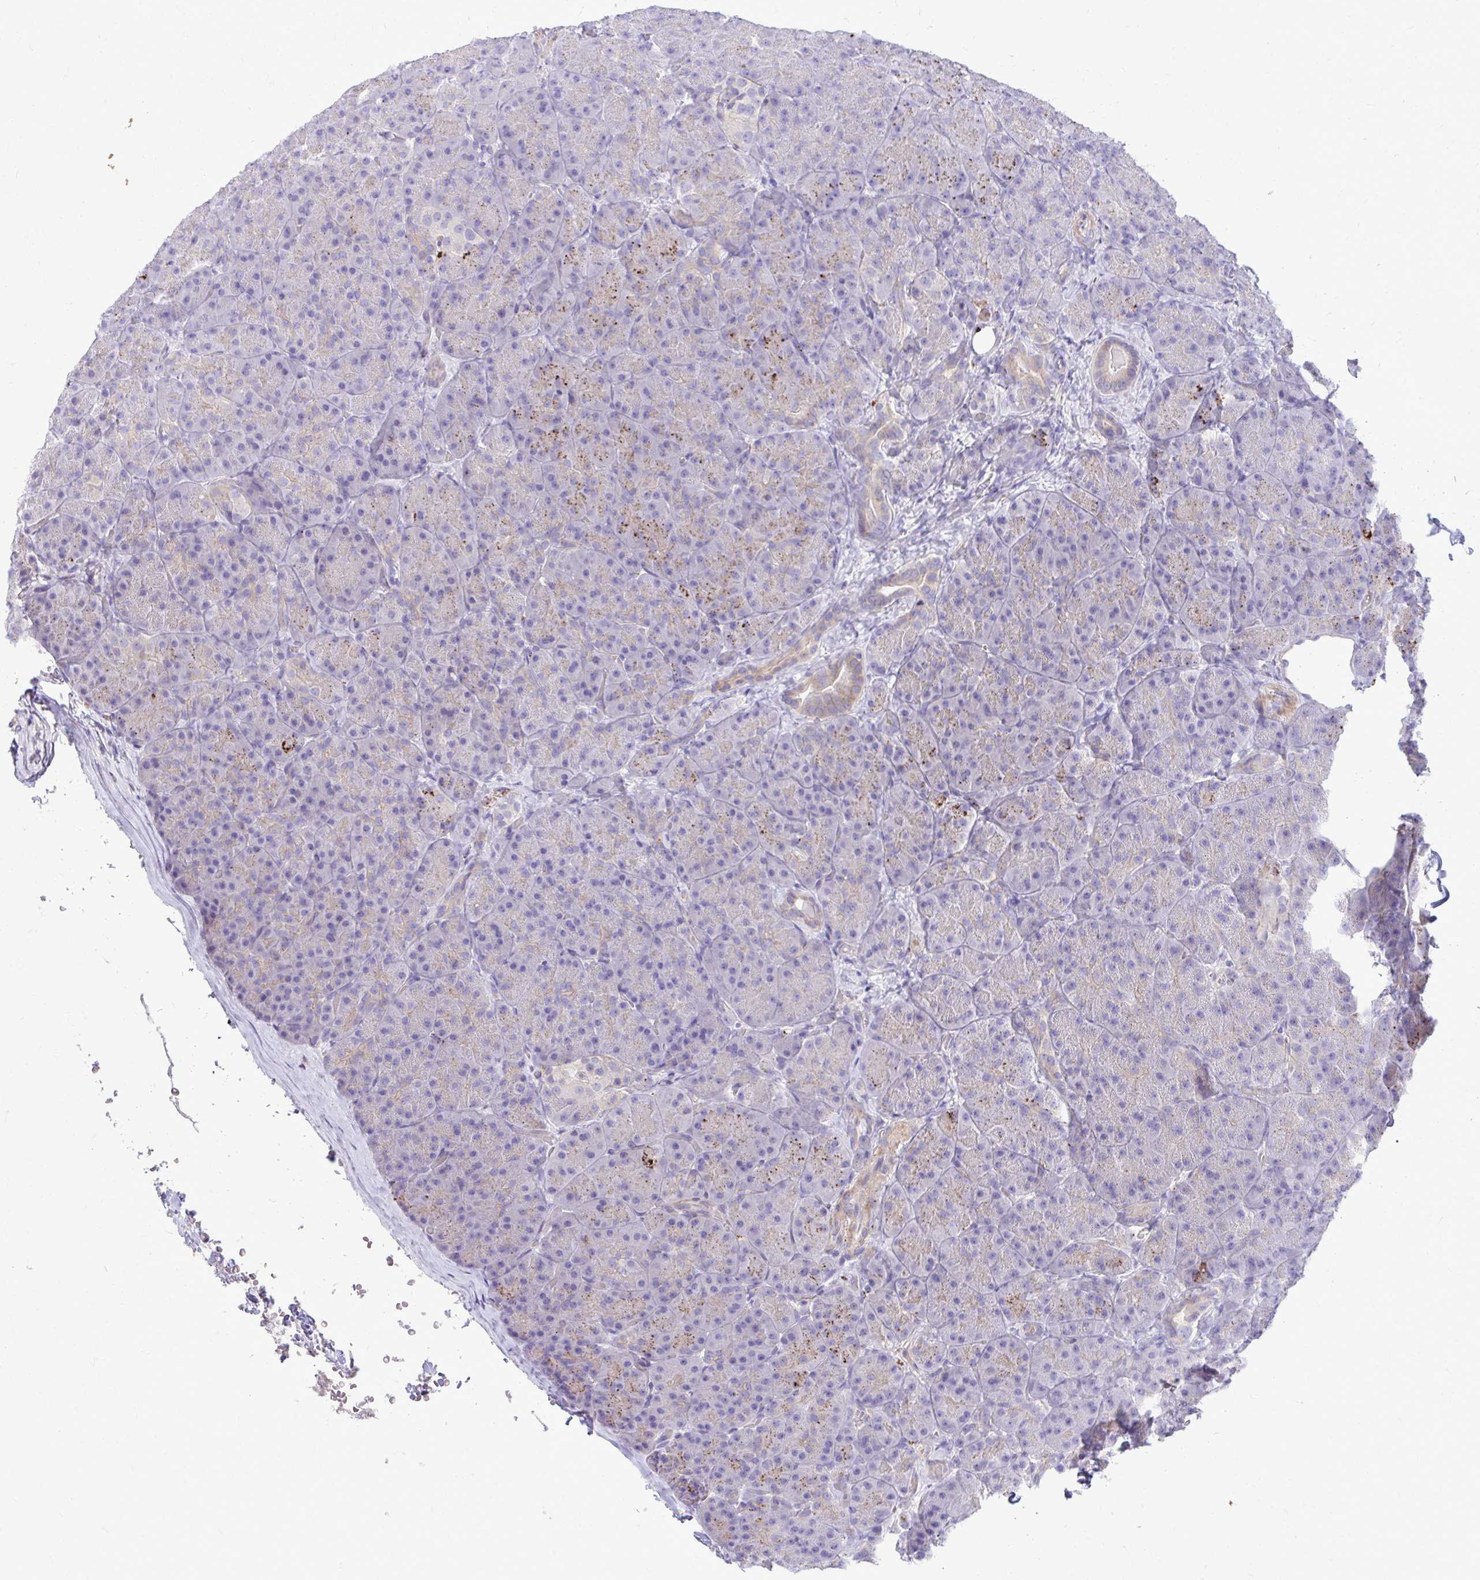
{"staining": {"intensity": "moderate", "quantity": "<25%", "location": "cytoplasmic/membranous"}, "tissue": "pancreas", "cell_type": "Exocrine glandular cells", "image_type": "normal", "snomed": [{"axis": "morphology", "description": "Normal tissue, NOS"}, {"axis": "topography", "description": "Pancreas"}], "caption": "High-power microscopy captured an immunohistochemistry micrograph of normal pancreas, revealing moderate cytoplasmic/membranous positivity in about <25% of exocrine glandular cells.", "gene": "TP53I11", "patient": {"sex": "male", "age": 57}}